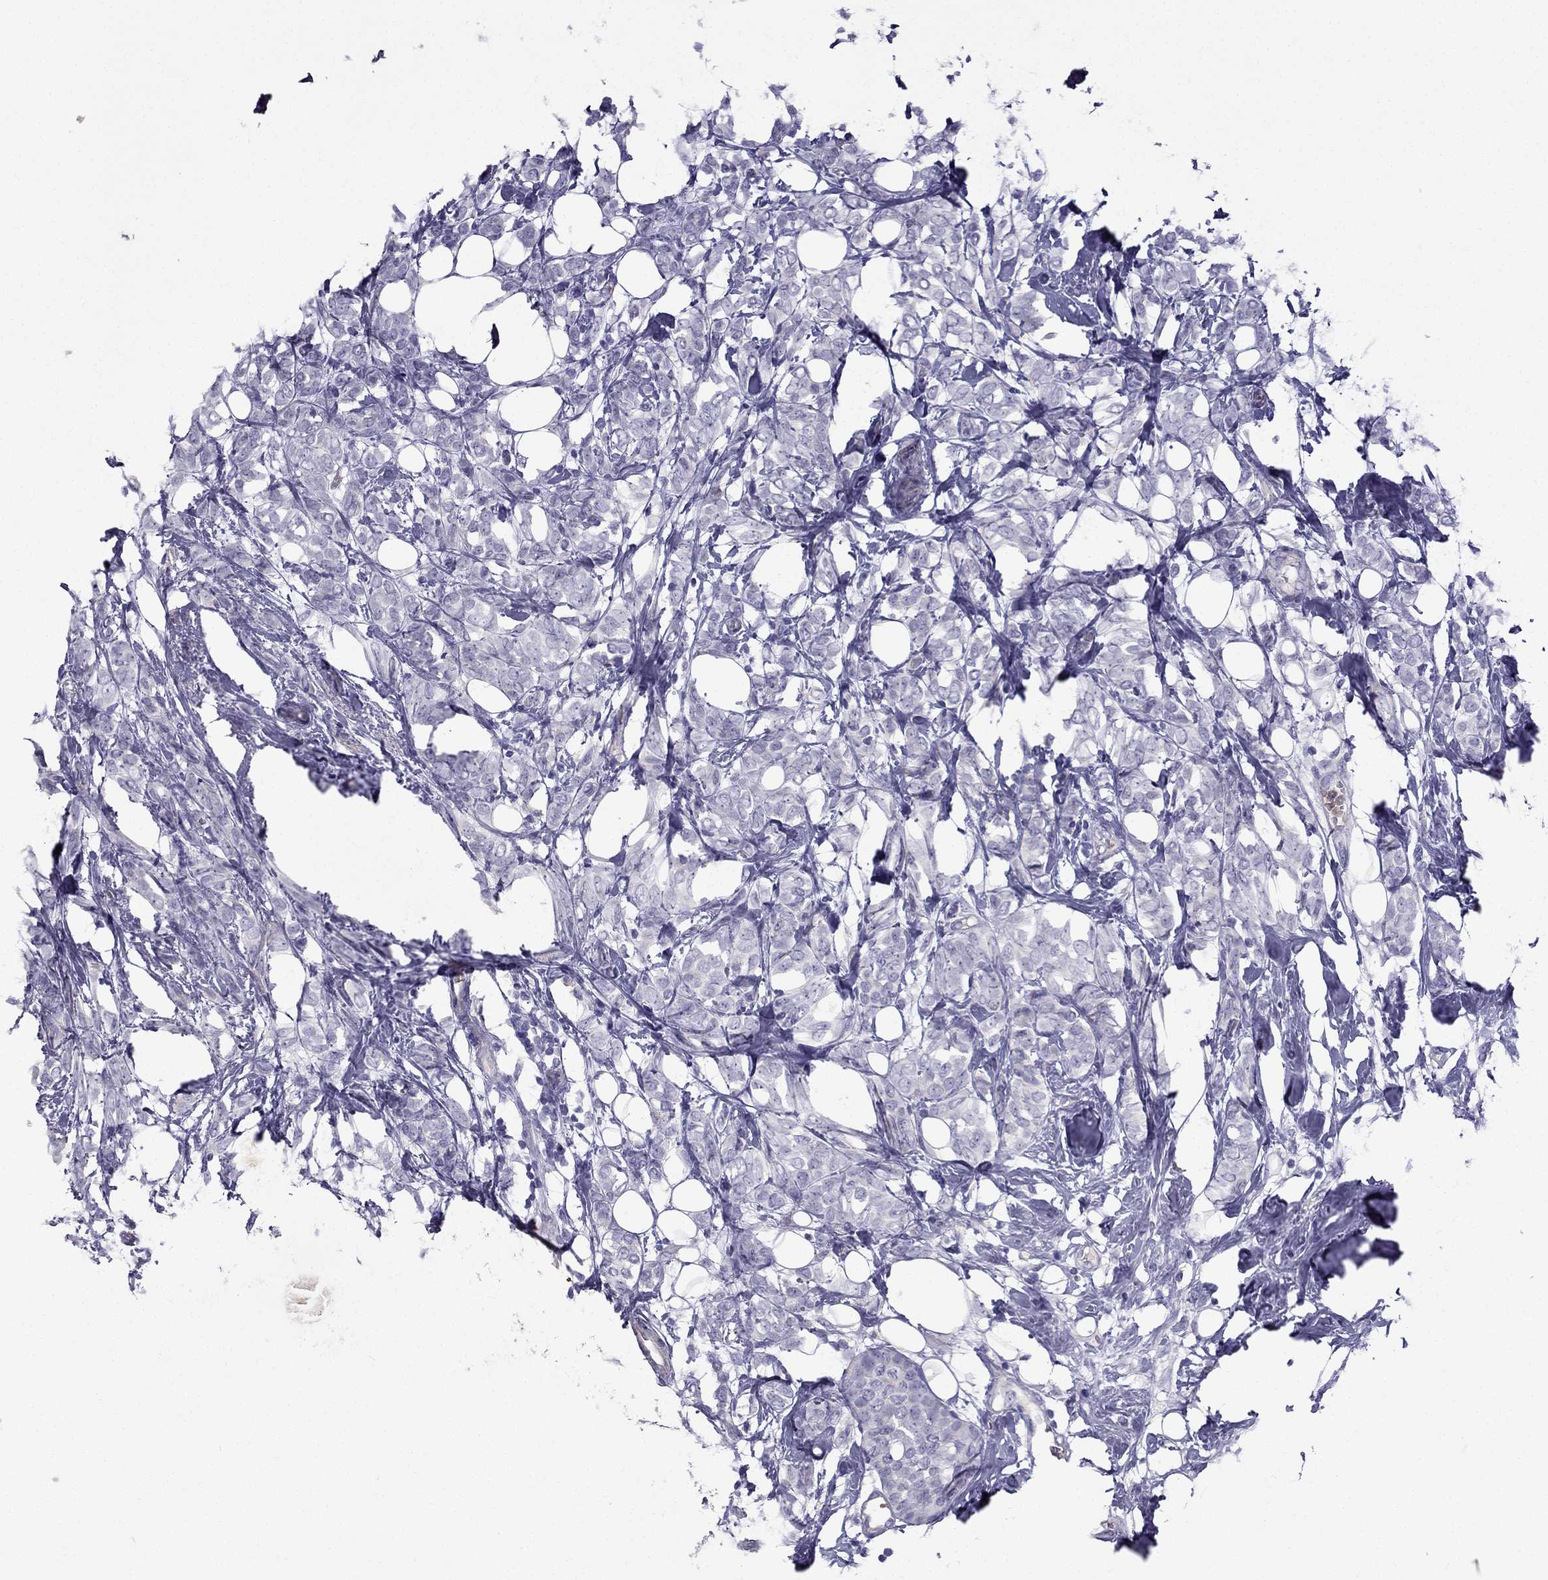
{"staining": {"intensity": "negative", "quantity": "none", "location": "none"}, "tissue": "breast cancer", "cell_type": "Tumor cells", "image_type": "cancer", "snomed": [{"axis": "morphology", "description": "Lobular carcinoma"}, {"axis": "topography", "description": "Breast"}], "caption": "This is an immunohistochemistry (IHC) image of human breast lobular carcinoma. There is no expression in tumor cells.", "gene": "STOML3", "patient": {"sex": "female", "age": 49}}